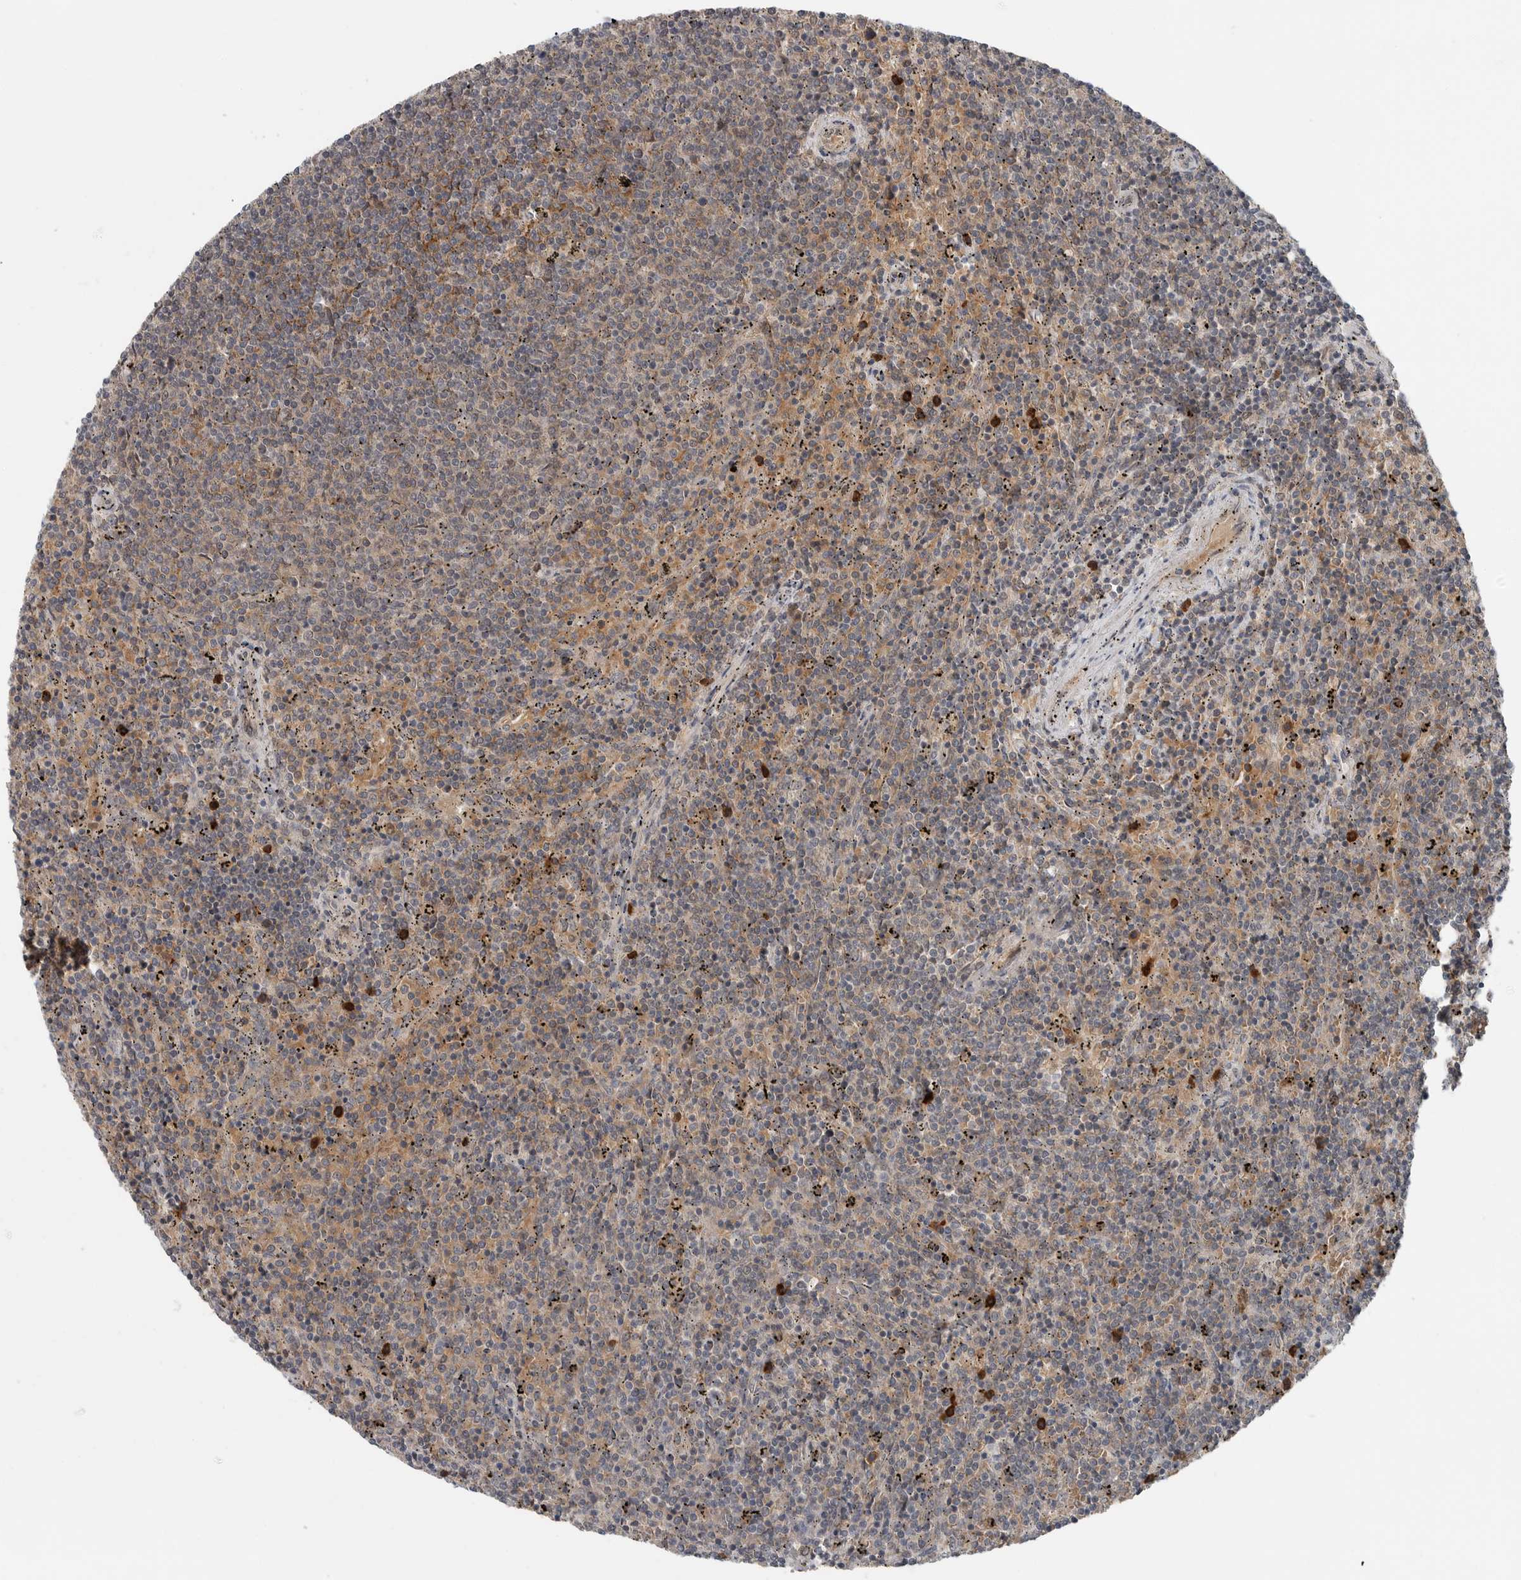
{"staining": {"intensity": "weak", "quantity": "25%-75%", "location": "cytoplasmic/membranous"}, "tissue": "lymphoma", "cell_type": "Tumor cells", "image_type": "cancer", "snomed": [{"axis": "morphology", "description": "Malignant lymphoma, non-Hodgkin's type, Low grade"}, {"axis": "topography", "description": "Spleen"}], "caption": "A micrograph of human malignant lymphoma, non-Hodgkin's type (low-grade) stained for a protein demonstrates weak cytoplasmic/membranous brown staining in tumor cells.", "gene": "SCP2", "patient": {"sex": "female", "age": 50}}